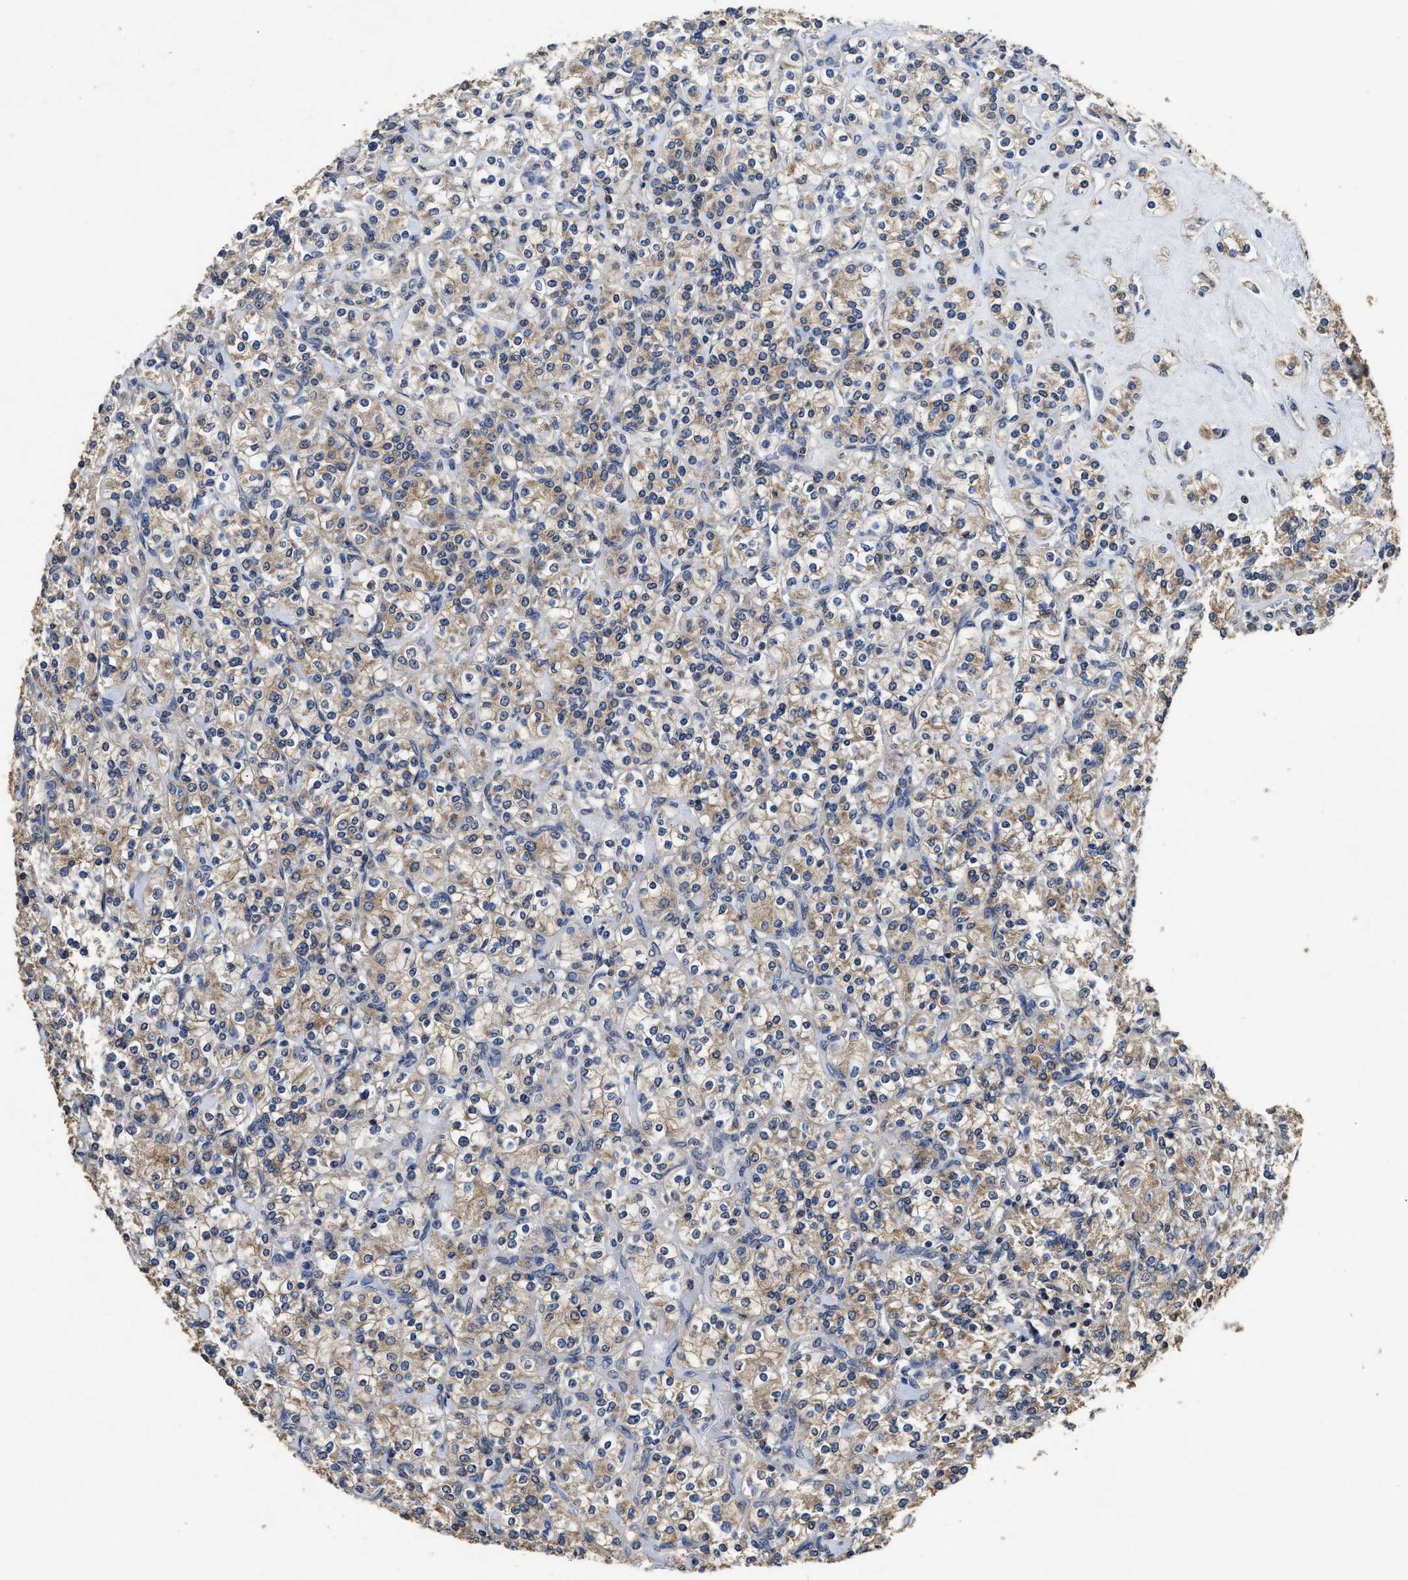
{"staining": {"intensity": "moderate", "quantity": ">75%", "location": "cytoplasmic/membranous"}, "tissue": "renal cancer", "cell_type": "Tumor cells", "image_type": "cancer", "snomed": [{"axis": "morphology", "description": "Adenocarcinoma, NOS"}, {"axis": "topography", "description": "Kidney"}], "caption": "Protein expression analysis of renal cancer exhibits moderate cytoplasmic/membranous expression in approximately >75% of tumor cells. The staining is performed using DAB brown chromogen to label protein expression. The nuclei are counter-stained blue using hematoxylin.", "gene": "ACAT2", "patient": {"sex": "male", "age": 77}}